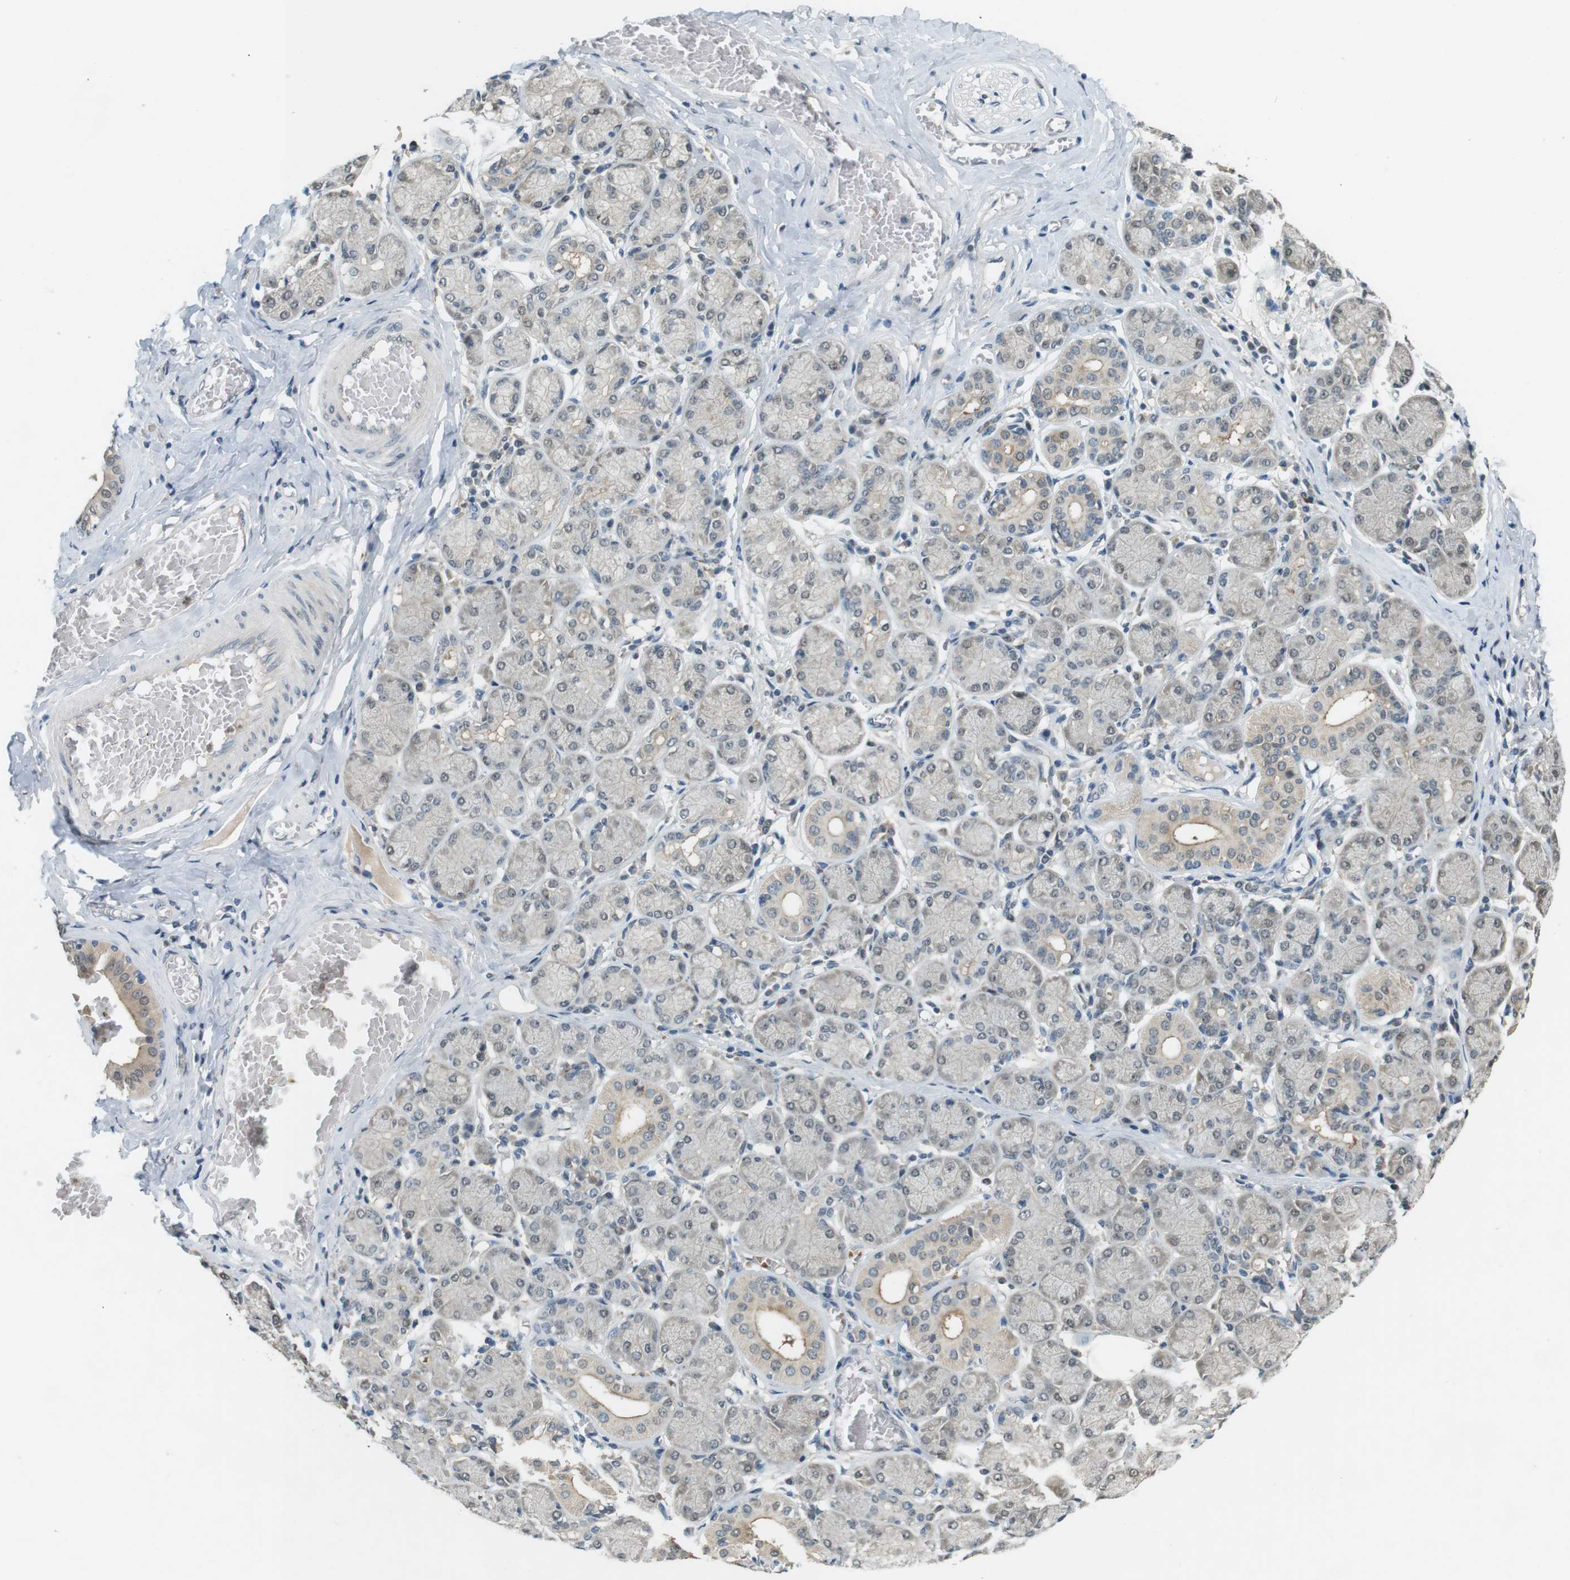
{"staining": {"intensity": "weak", "quantity": "<25%", "location": "cytoplasmic/membranous,nuclear"}, "tissue": "salivary gland", "cell_type": "Glandular cells", "image_type": "normal", "snomed": [{"axis": "morphology", "description": "Normal tissue, NOS"}, {"axis": "topography", "description": "Salivary gland"}], "caption": "Immunohistochemistry micrograph of benign human salivary gland stained for a protein (brown), which displays no expression in glandular cells.", "gene": "CDK14", "patient": {"sex": "female", "age": 24}}